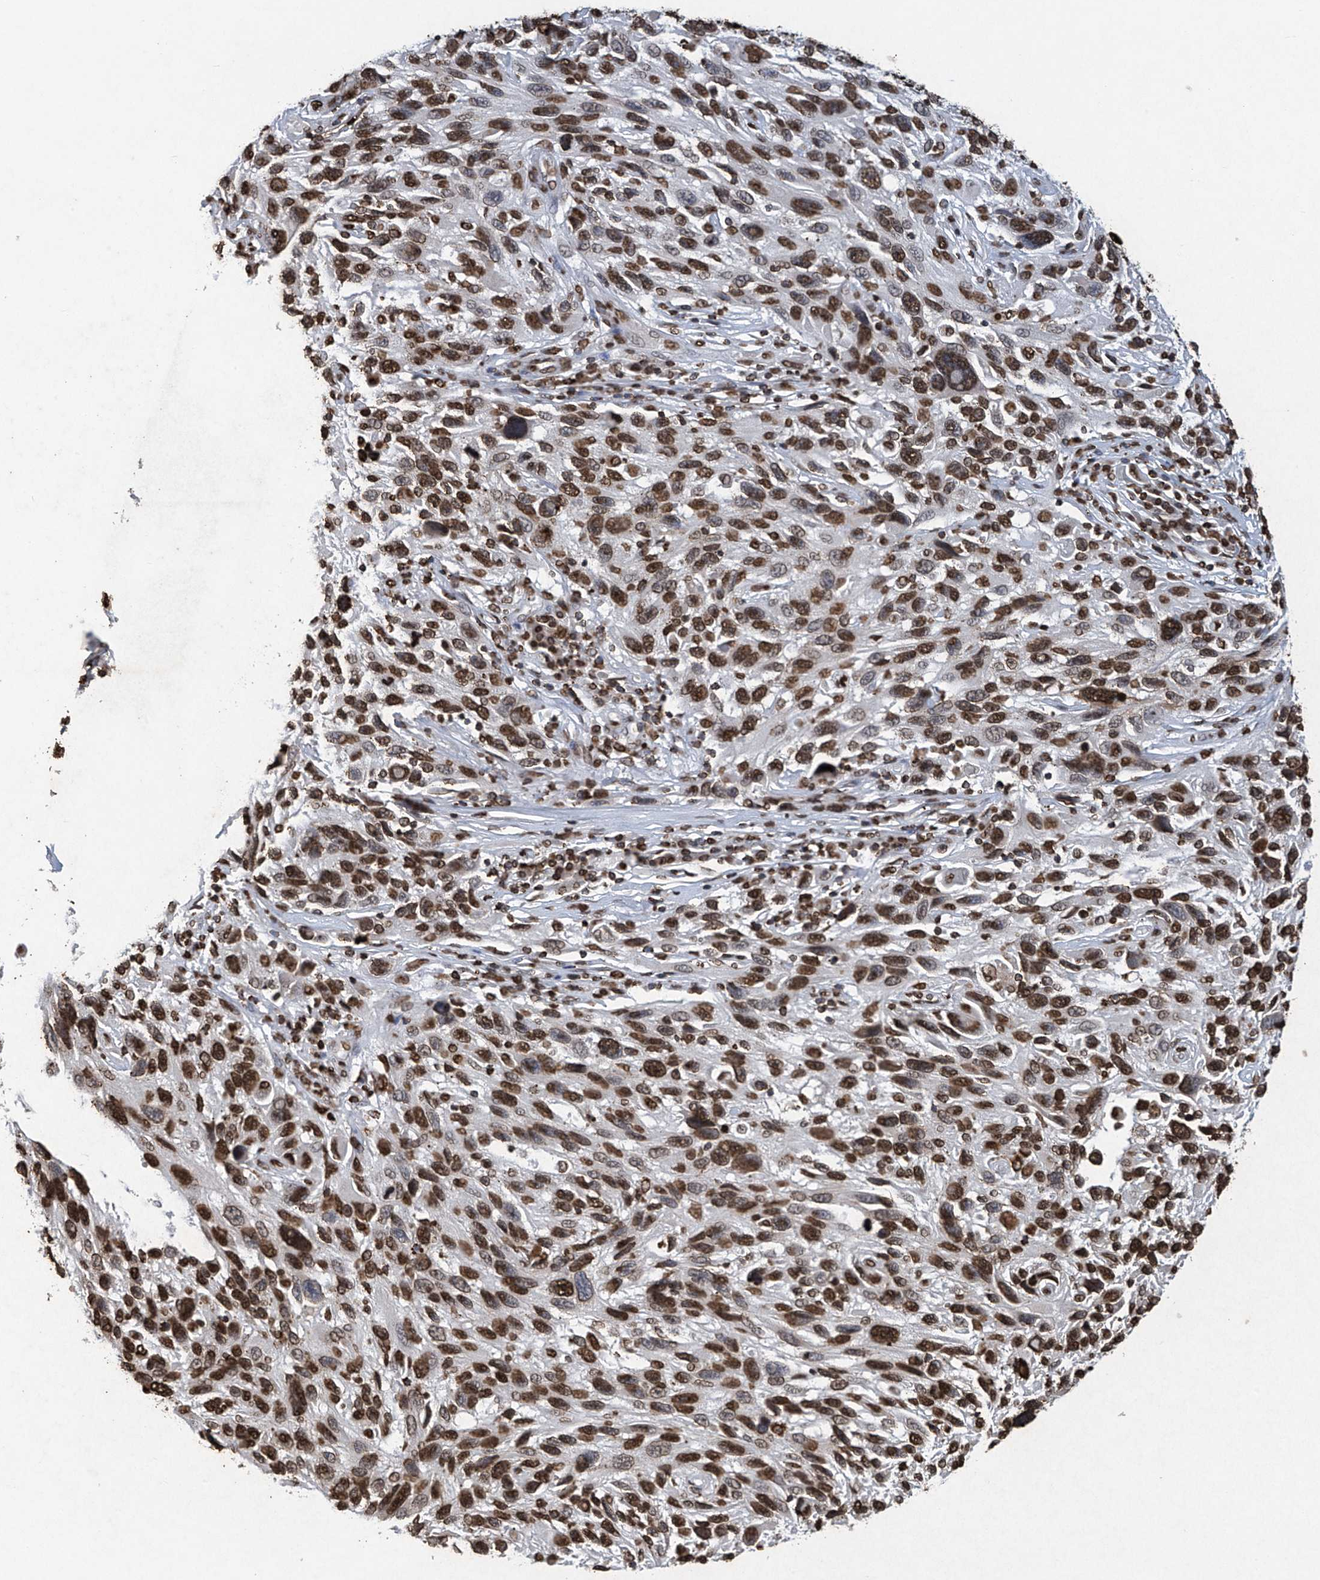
{"staining": {"intensity": "strong", "quantity": ">75%", "location": "nuclear"}, "tissue": "melanoma", "cell_type": "Tumor cells", "image_type": "cancer", "snomed": [{"axis": "morphology", "description": "Malignant melanoma, NOS"}, {"axis": "topography", "description": "Skin"}], "caption": "An immunohistochemistry (IHC) histopathology image of neoplastic tissue is shown. Protein staining in brown shows strong nuclear positivity in malignant melanoma within tumor cells. (Brightfield microscopy of DAB IHC at high magnification).", "gene": "H3-3A", "patient": {"sex": "male", "age": 53}}